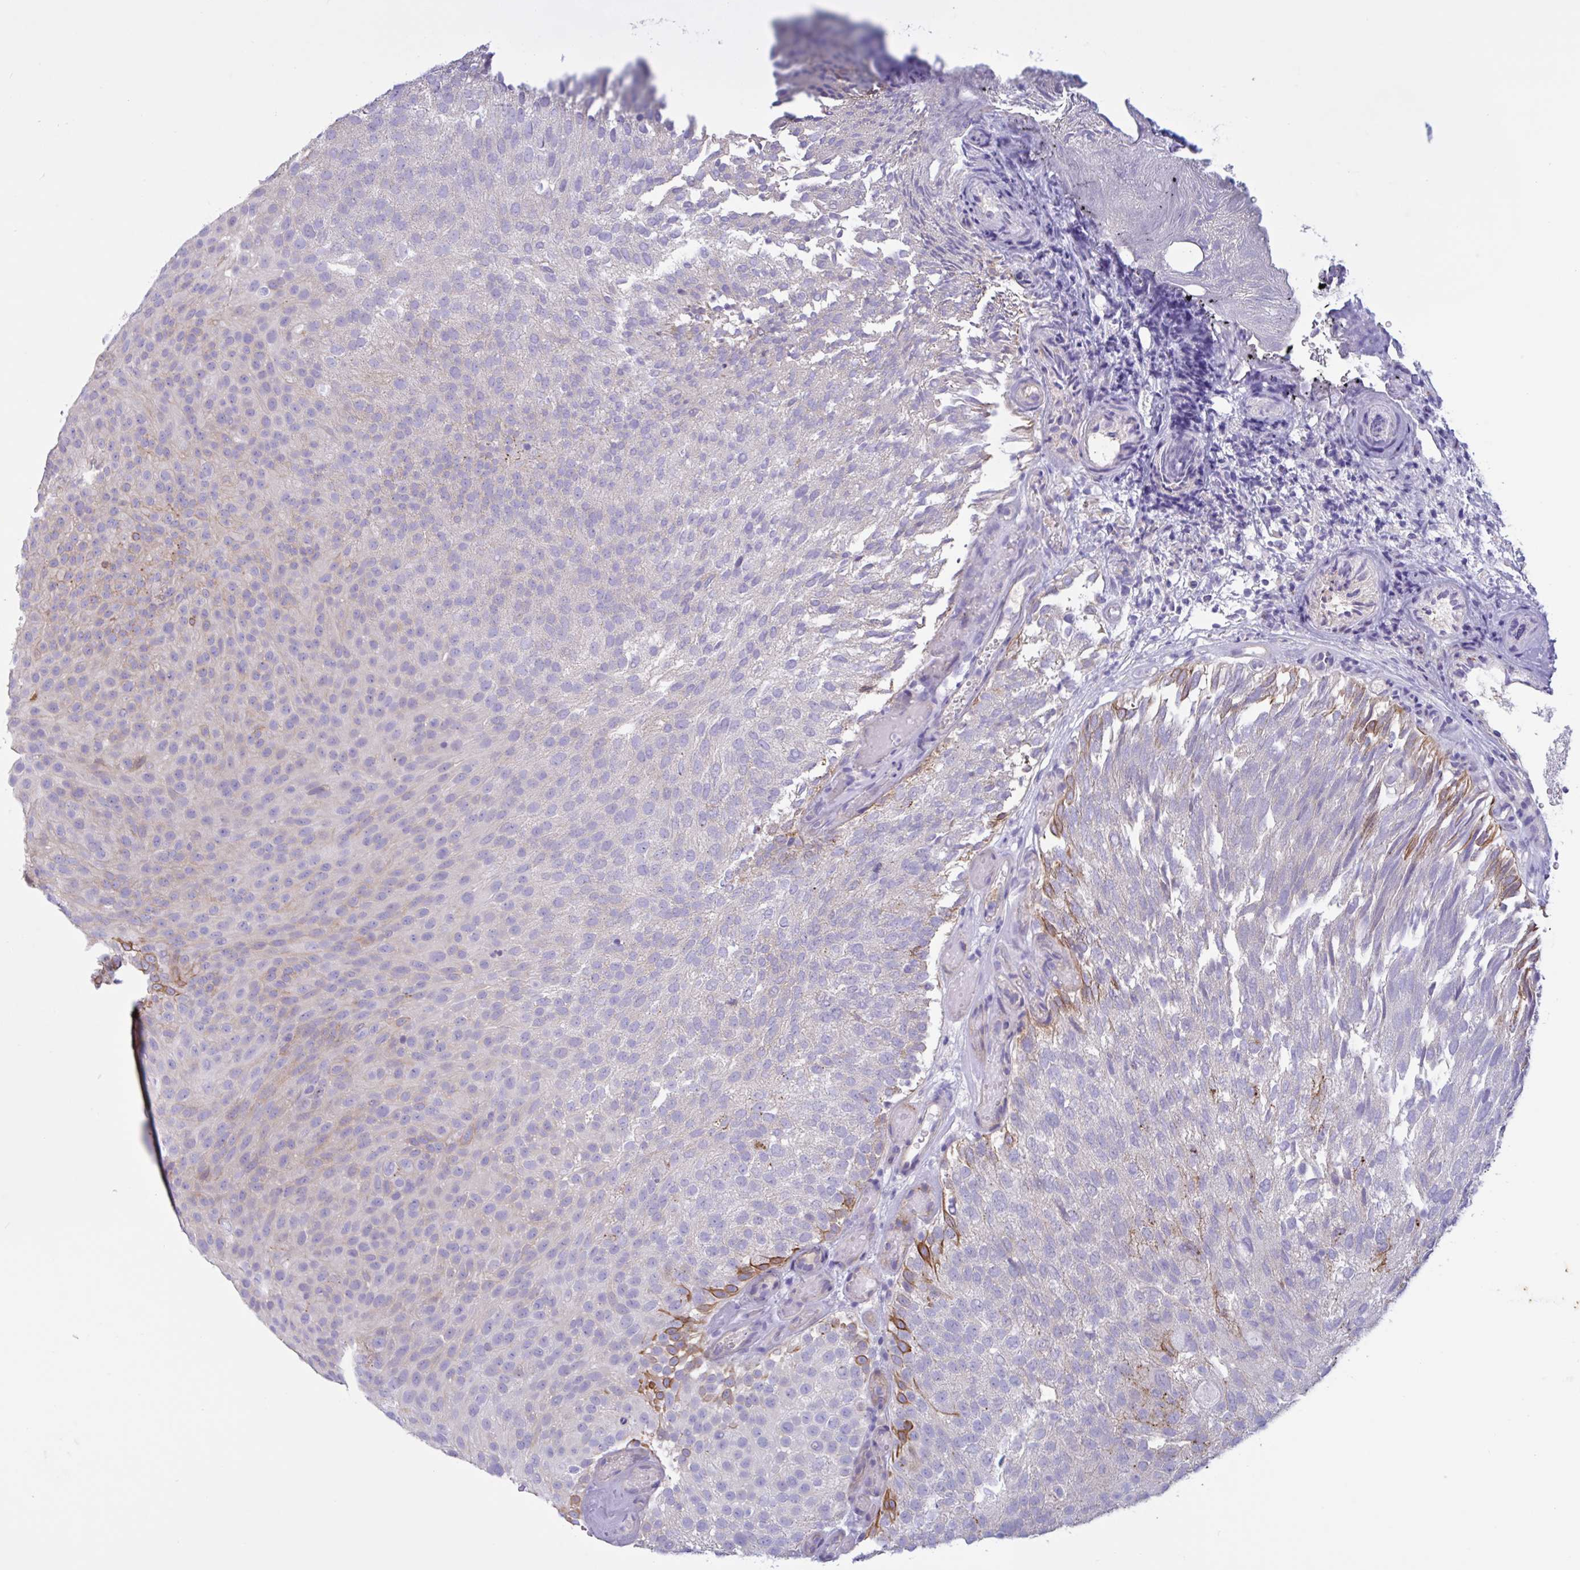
{"staining": {"intensity": "strong", "quantity": "<25%", "location": "cytoplasmic/membranous"}, "tissue": "urothelial cancer", "cell_type": "Tumor cells", "image_type": "cancer", "snomed": [{"axis": "morphology", "description": "Urothelial carcinoma, Low grade"}, {"axis": "topography", "description": "Urinary bladder"}], "caption": "Human urothelial cancer stained with a brown dye demonstrates strong cytoplasmic/membranous positive positivity in about <25% of tumor cells.", "gene": "SLC66A1", "patient": {"sex": "male", "age": 78}}